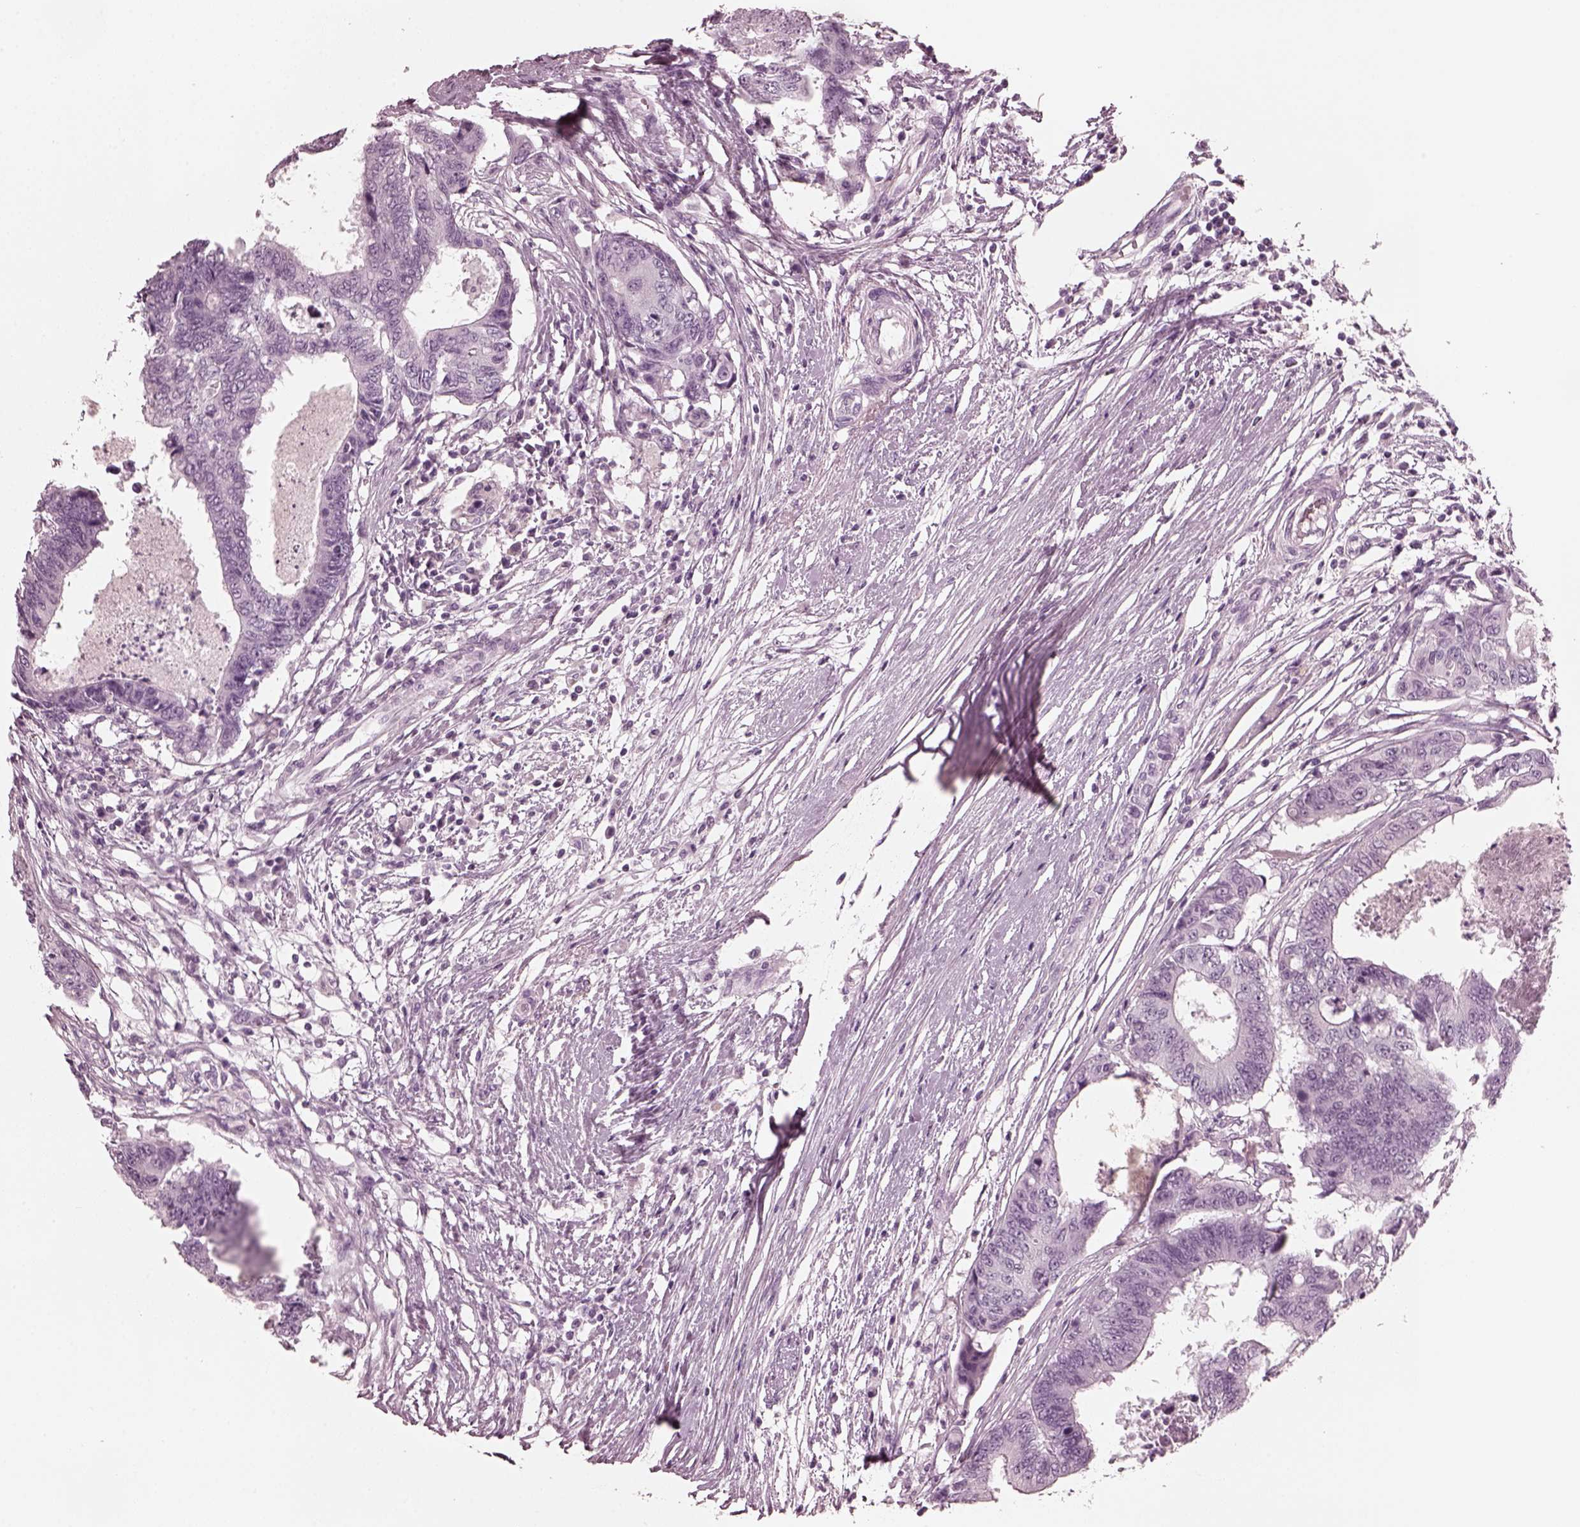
{"staining": {"intensity": "negative", "quantity": "none", "location": "none"}, "tissue": "colorectal cancer", "cell_type": "Tumor cells", "image_type": "cancer", "snomed": [{"axis": "morphology", "description": "Adenocarcinoma, NOS"}, {"axis": "topography", "description": "Colon"}], "caption": "Colorectal adenocarcinoma was stained to show a protein in brown. There is no significant staining in tumor cells. (Brightfield microscopy of DAB IHC at high magnification).", "gene": "GRM6", "patient": {"sex": "female", "age": 48}}